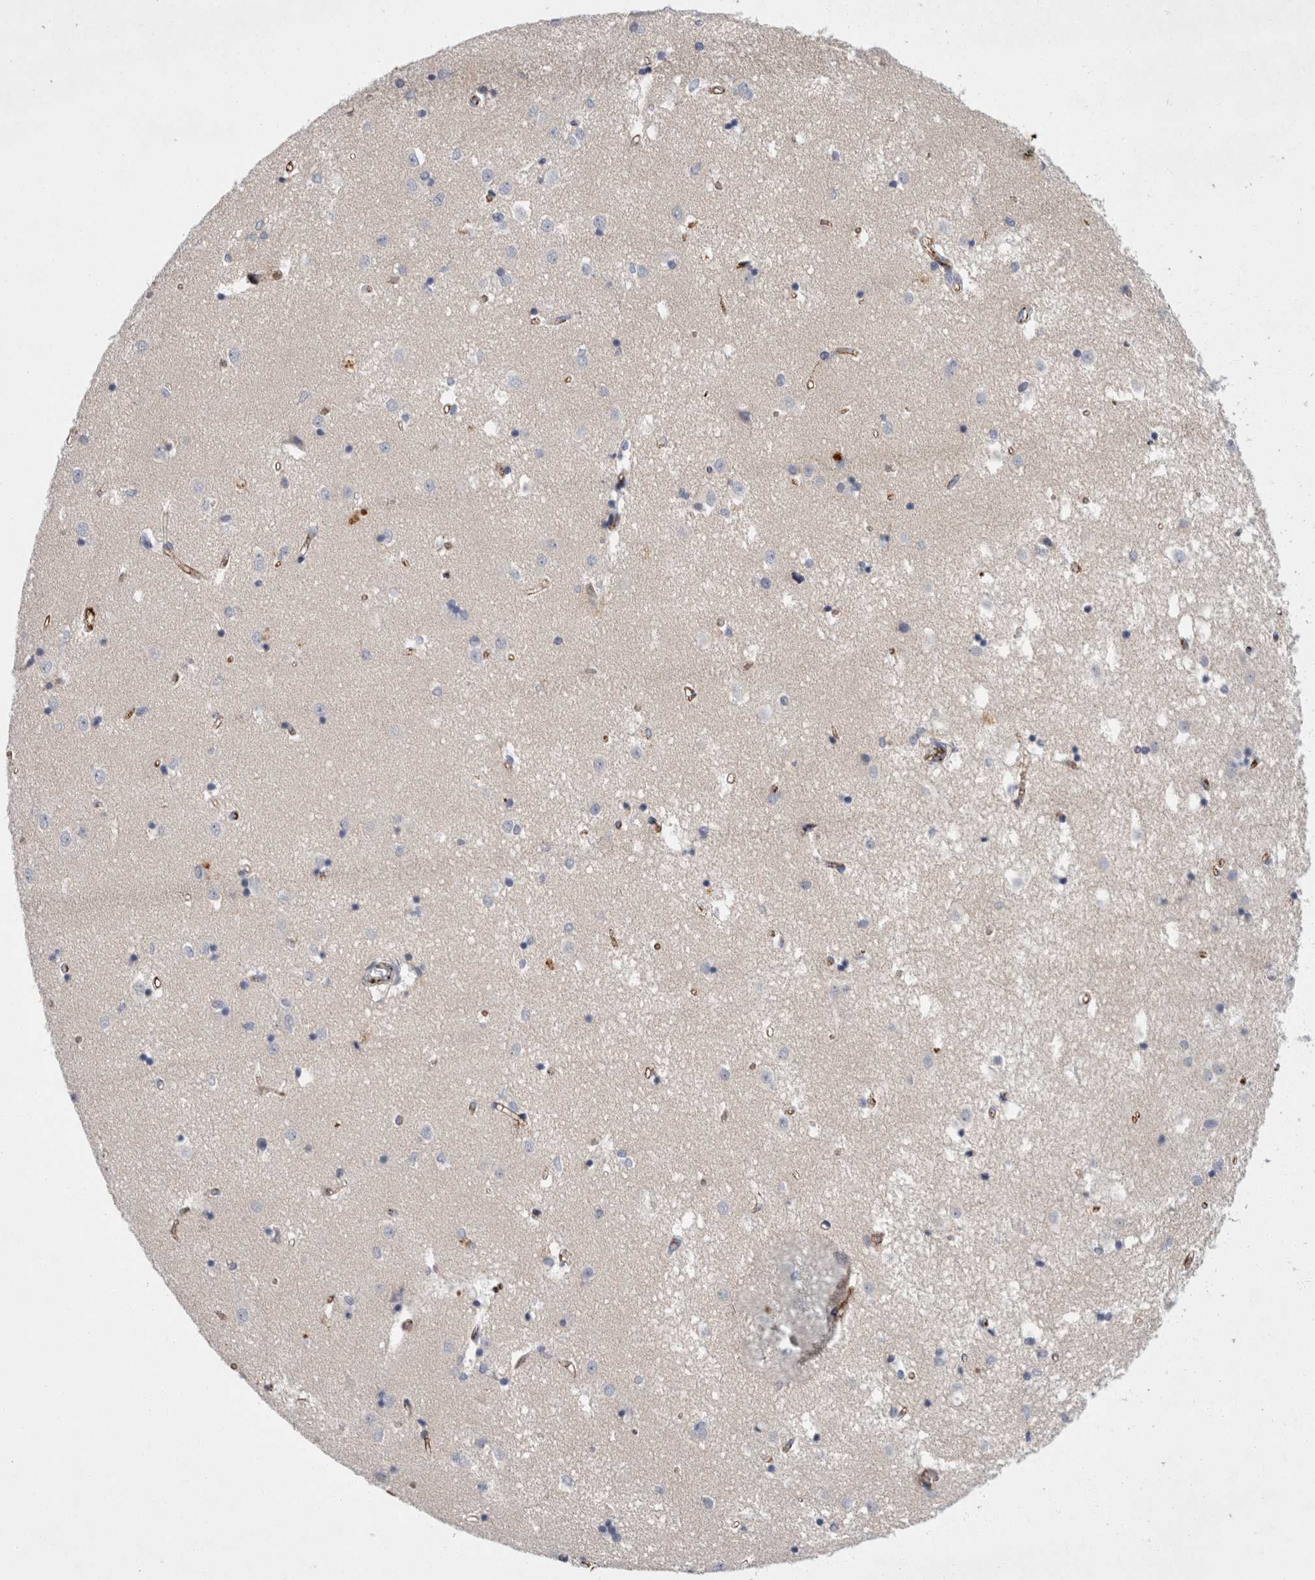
{"staining": {"intensity": "negative", "quantity": "none", "location": "none"}, "tissue": "caudate", "cell_type": "Glial cells", "image_type": "normal", "snomed": [{"axis": "morphology", "description": "Normal tissue, NOS"}, {"axis": "topography", "description": "Lateral ventricle wall"}], "caption": "Benign caudate was stained to show a protein in brown. There is no significant positivity in glial cells. (DAB (3,3'-diaminobenzidine) immunohistochemistry (IHC) visualized using brightfield microscopy, high magnification).", "gene": "IARS2", "patient": {"sex": "male", "age": 45}}